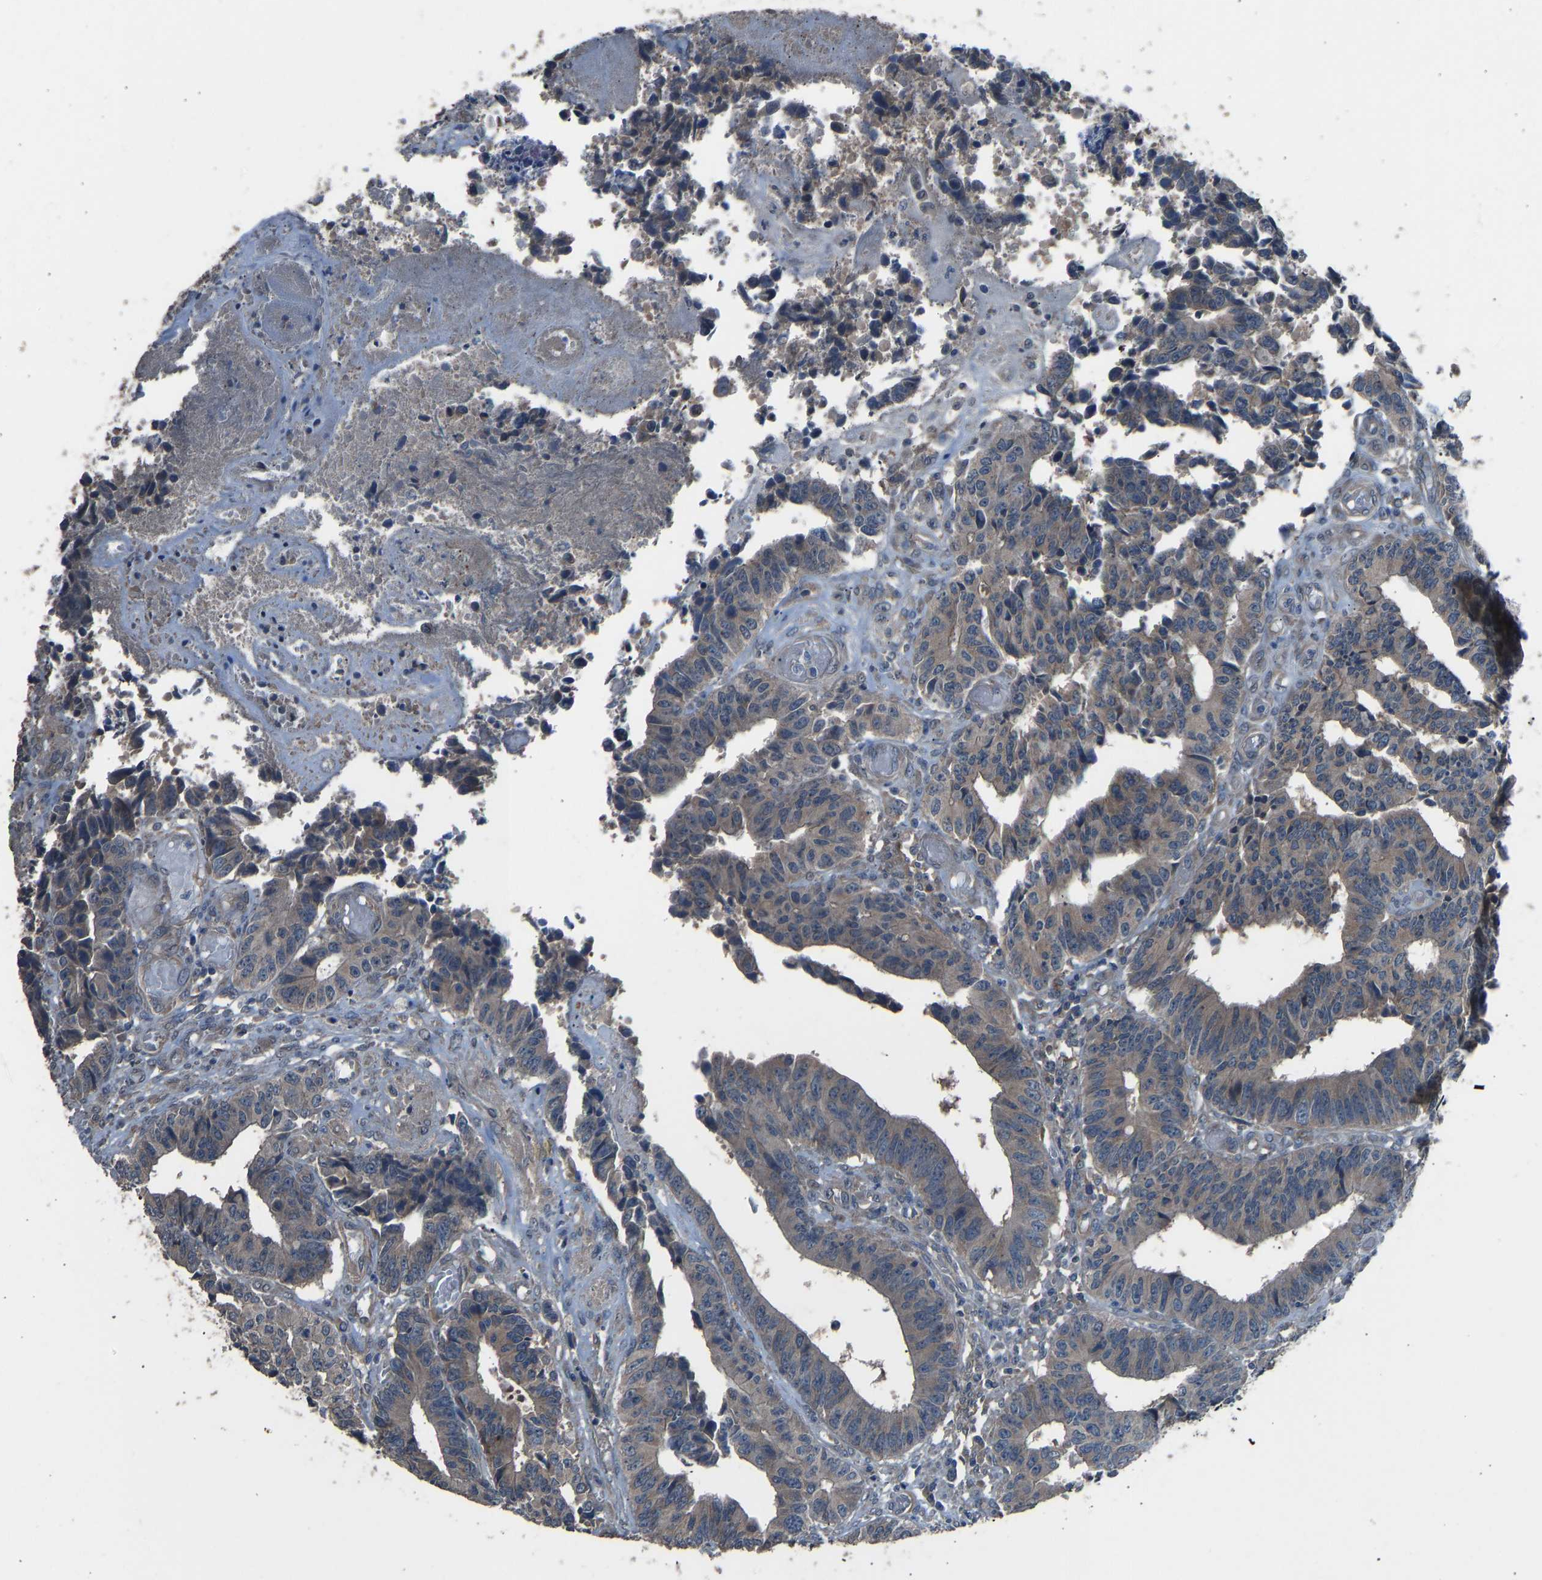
{"staining": {"intensity": "weak", "quantity": ">75%", "location": "cytoplasmic/membranous"}, "tissue": "colorectal cancer", "cell_type": "Tumor cells", "image_type": "cancer", "snomed": [{"axis": "morphology", "description": "Adenocarcinoma, NOS"}, {"axis": "topography", "description": "Rectum"}], "caption": "Tumor cells reveal weak cytoplasmic/membranous expression in about >75% of cells in colorectal cancer.", "gene": "SLC43A1", "patient": {"sex": "male", "age": 84}}